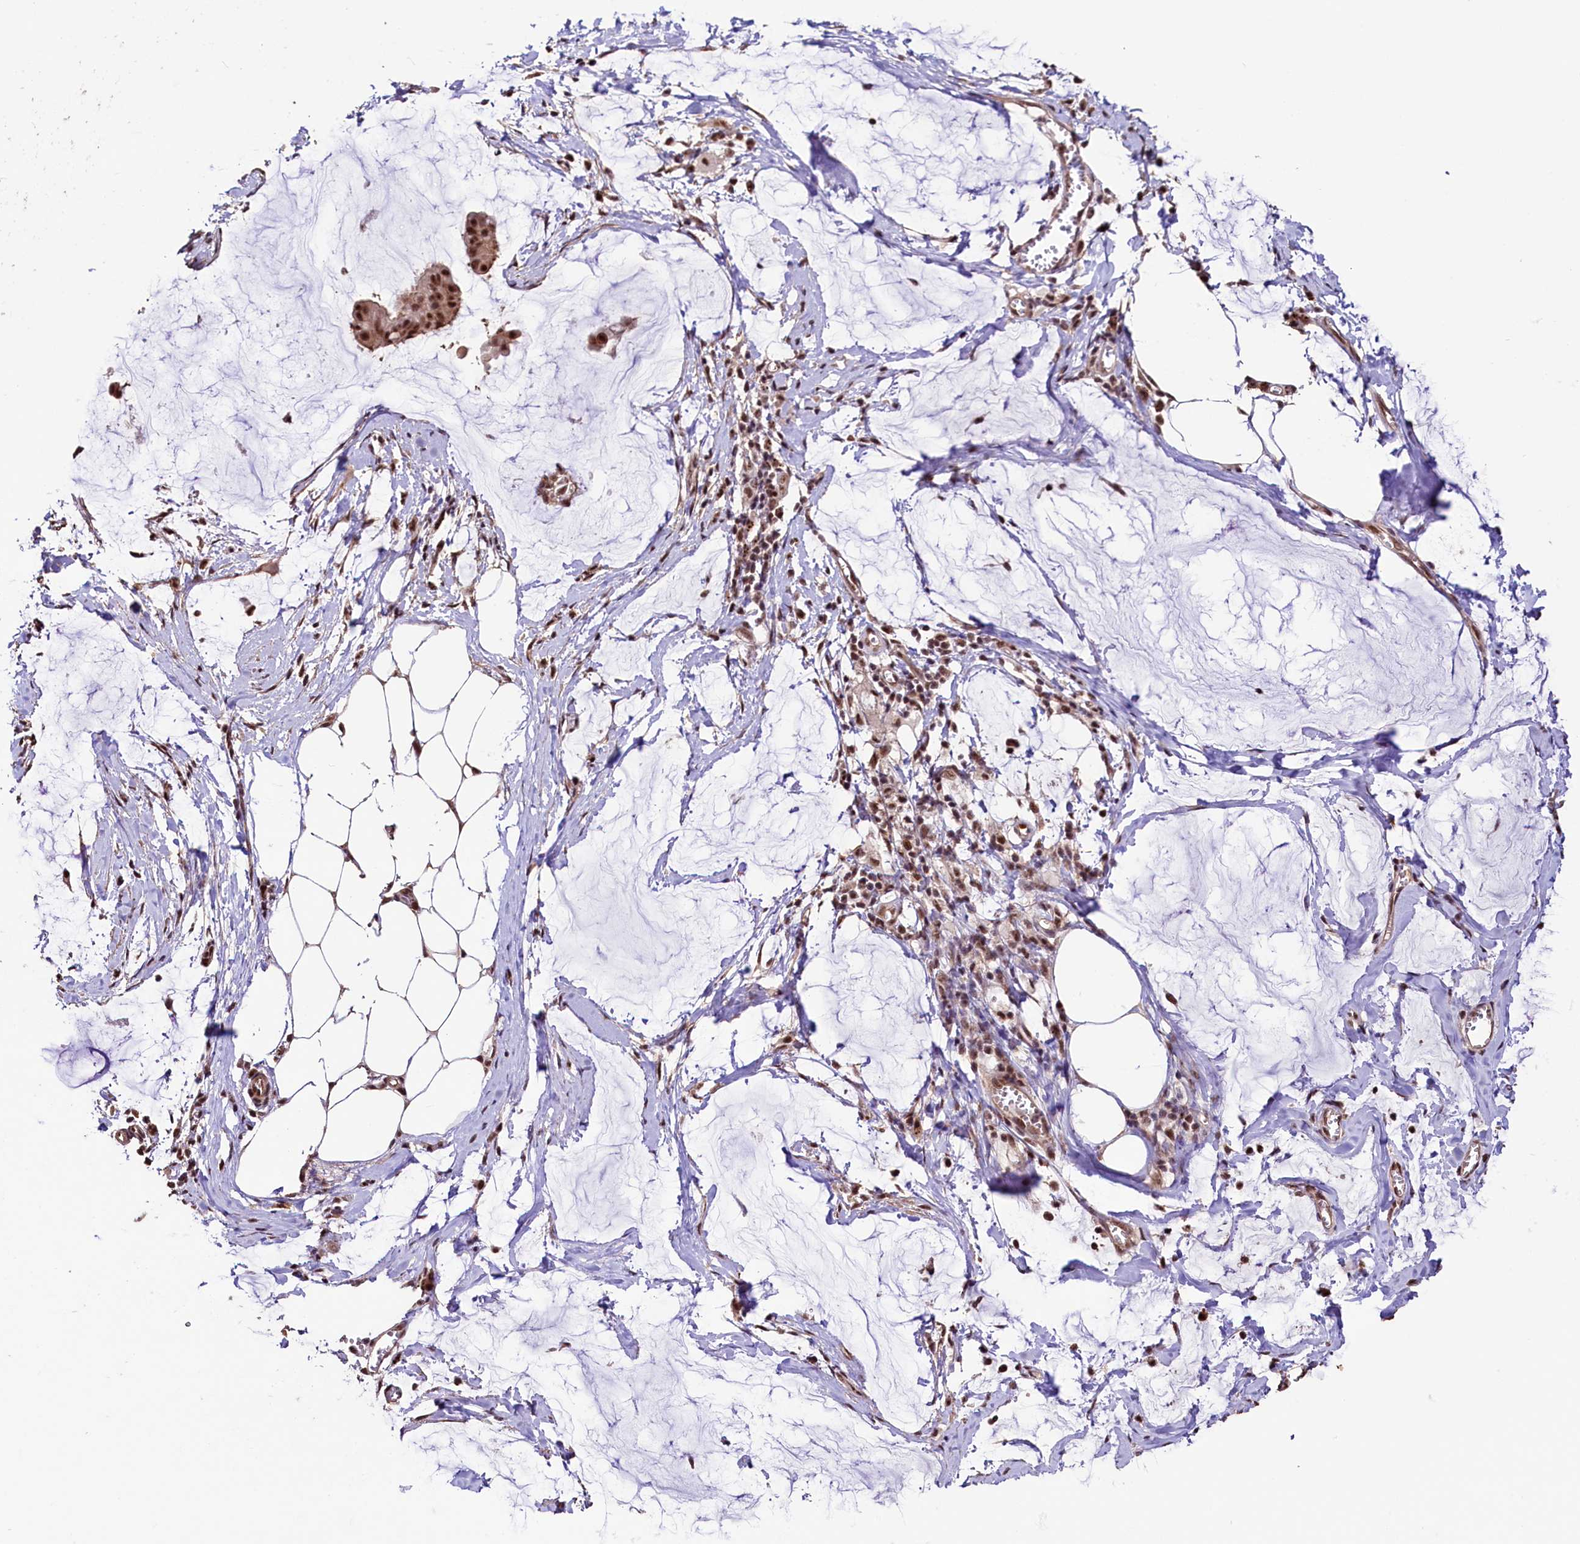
{"staining": {"intensity": "strong", "quantity": ">75%", "location": "nuclear"}, "tissue": "ovarian cancer", "cell_type": "Tumor cells", "image_type": "cancer", "snomed": [{"axis": "morphology", "description": "Cystadenocarcinoma, mucinous, NOS"}, {"axis": "topography", "description": "Ovary"}], "caption": "A brown stain labels strong nuclear positivity of a protein in ovarian cancer tumor cells.", "gene": "SFSWAP", "patient": {"sex": "female", "age": 73}}